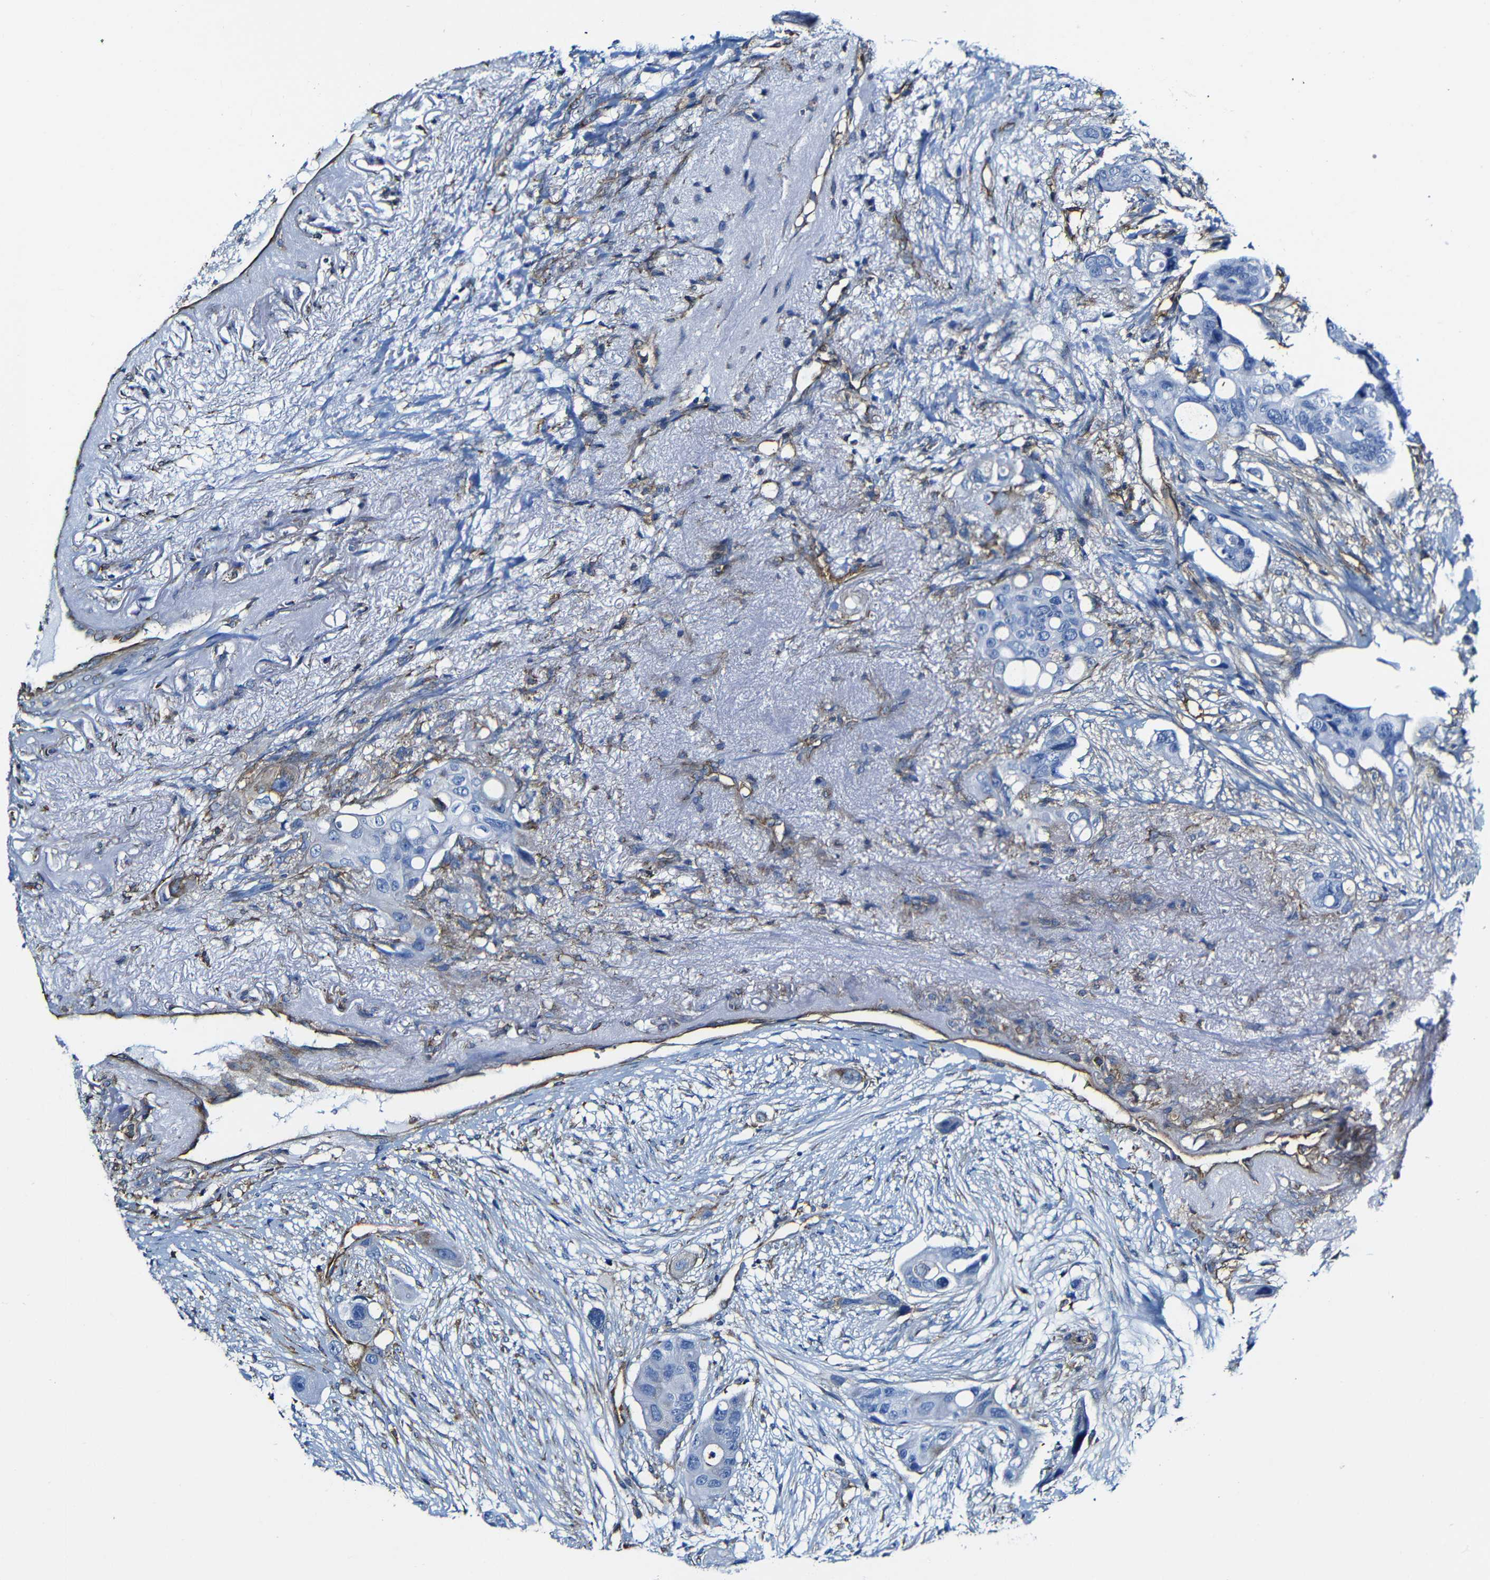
{"staining": {"intensity": "negative", "quantity": "none", "location": "none"}, "tissue": "colorectal cancer", "cell_type": "Tumor cells", "image_type": "cancer", "snomed": [{"axis": "morphology", "description": "Adenocarcinoma, NOS"}, {"axis": "topography", "description": "Colon"}], "caption": "Immunohistochemical staining of colorectal cancer reveals no significant staining in tumor cells. Brightfield microscopy of immunohistochemistry stained with DAB (brown) and hematoxylin (blue), captured at high magnification.", "gene": "MSN", "patient": {"sex": "female", "age": 57}}